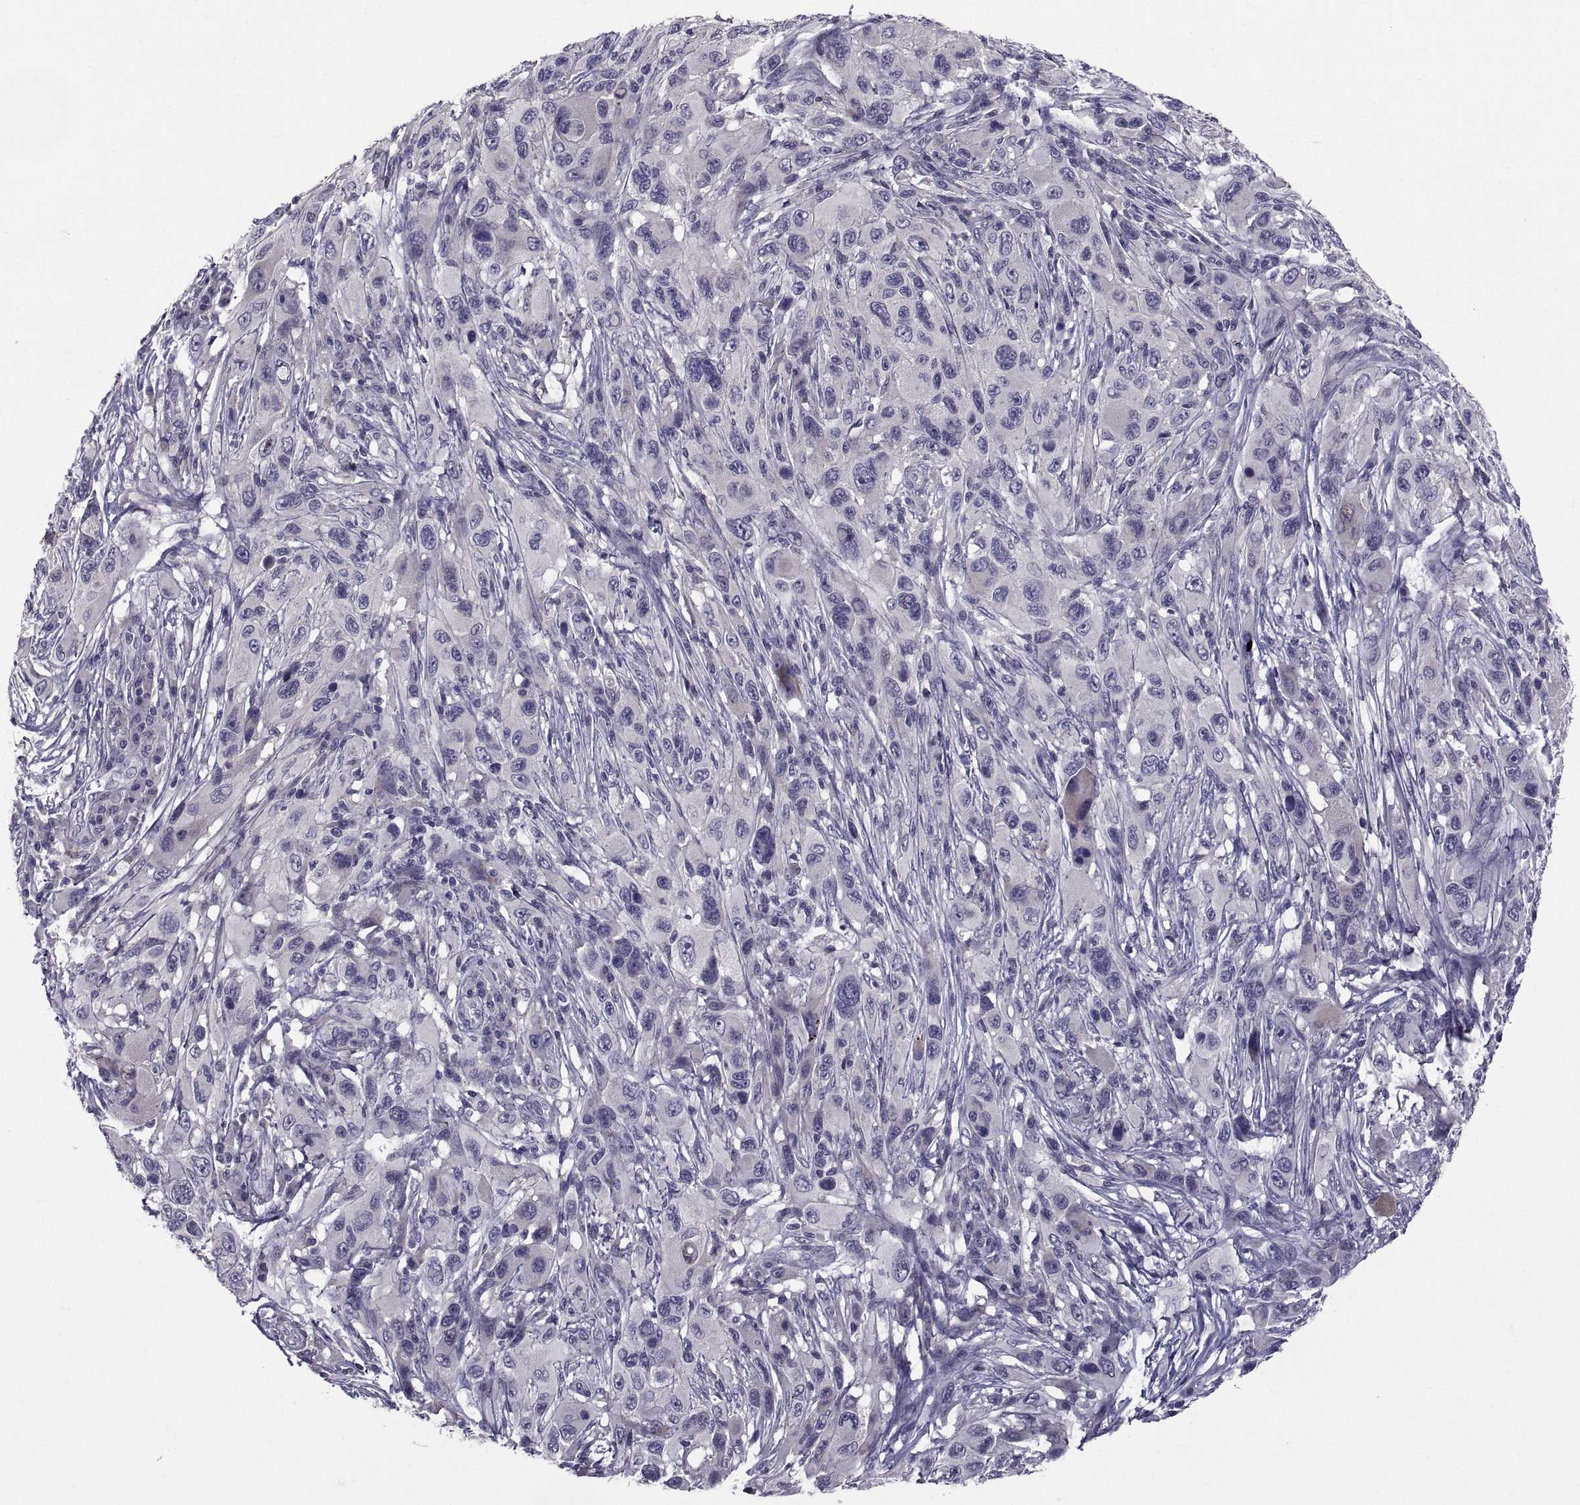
{"staining": {"intensity": "moderate", "quantity": "<25%", "location": "cytoplasmic/membranous"}, "tissue": "melanoma", "cell_type": "Tumor cells", "image_type": "cancer", "snomed": [{"axis": "morphology", "description": "Malignant melanoma, NOS"}, {"axis": "topography", "description": "Skin"}], "caption": "Immunohistochemical staining of malignant melanoma reveals moderate cytoplasmic/membranous protein staining in approximately <25% of tumor cells. Nuclei are stained in blue.", "gene": "NPTX2", "patient": {"sex": "male", "age": 53}}